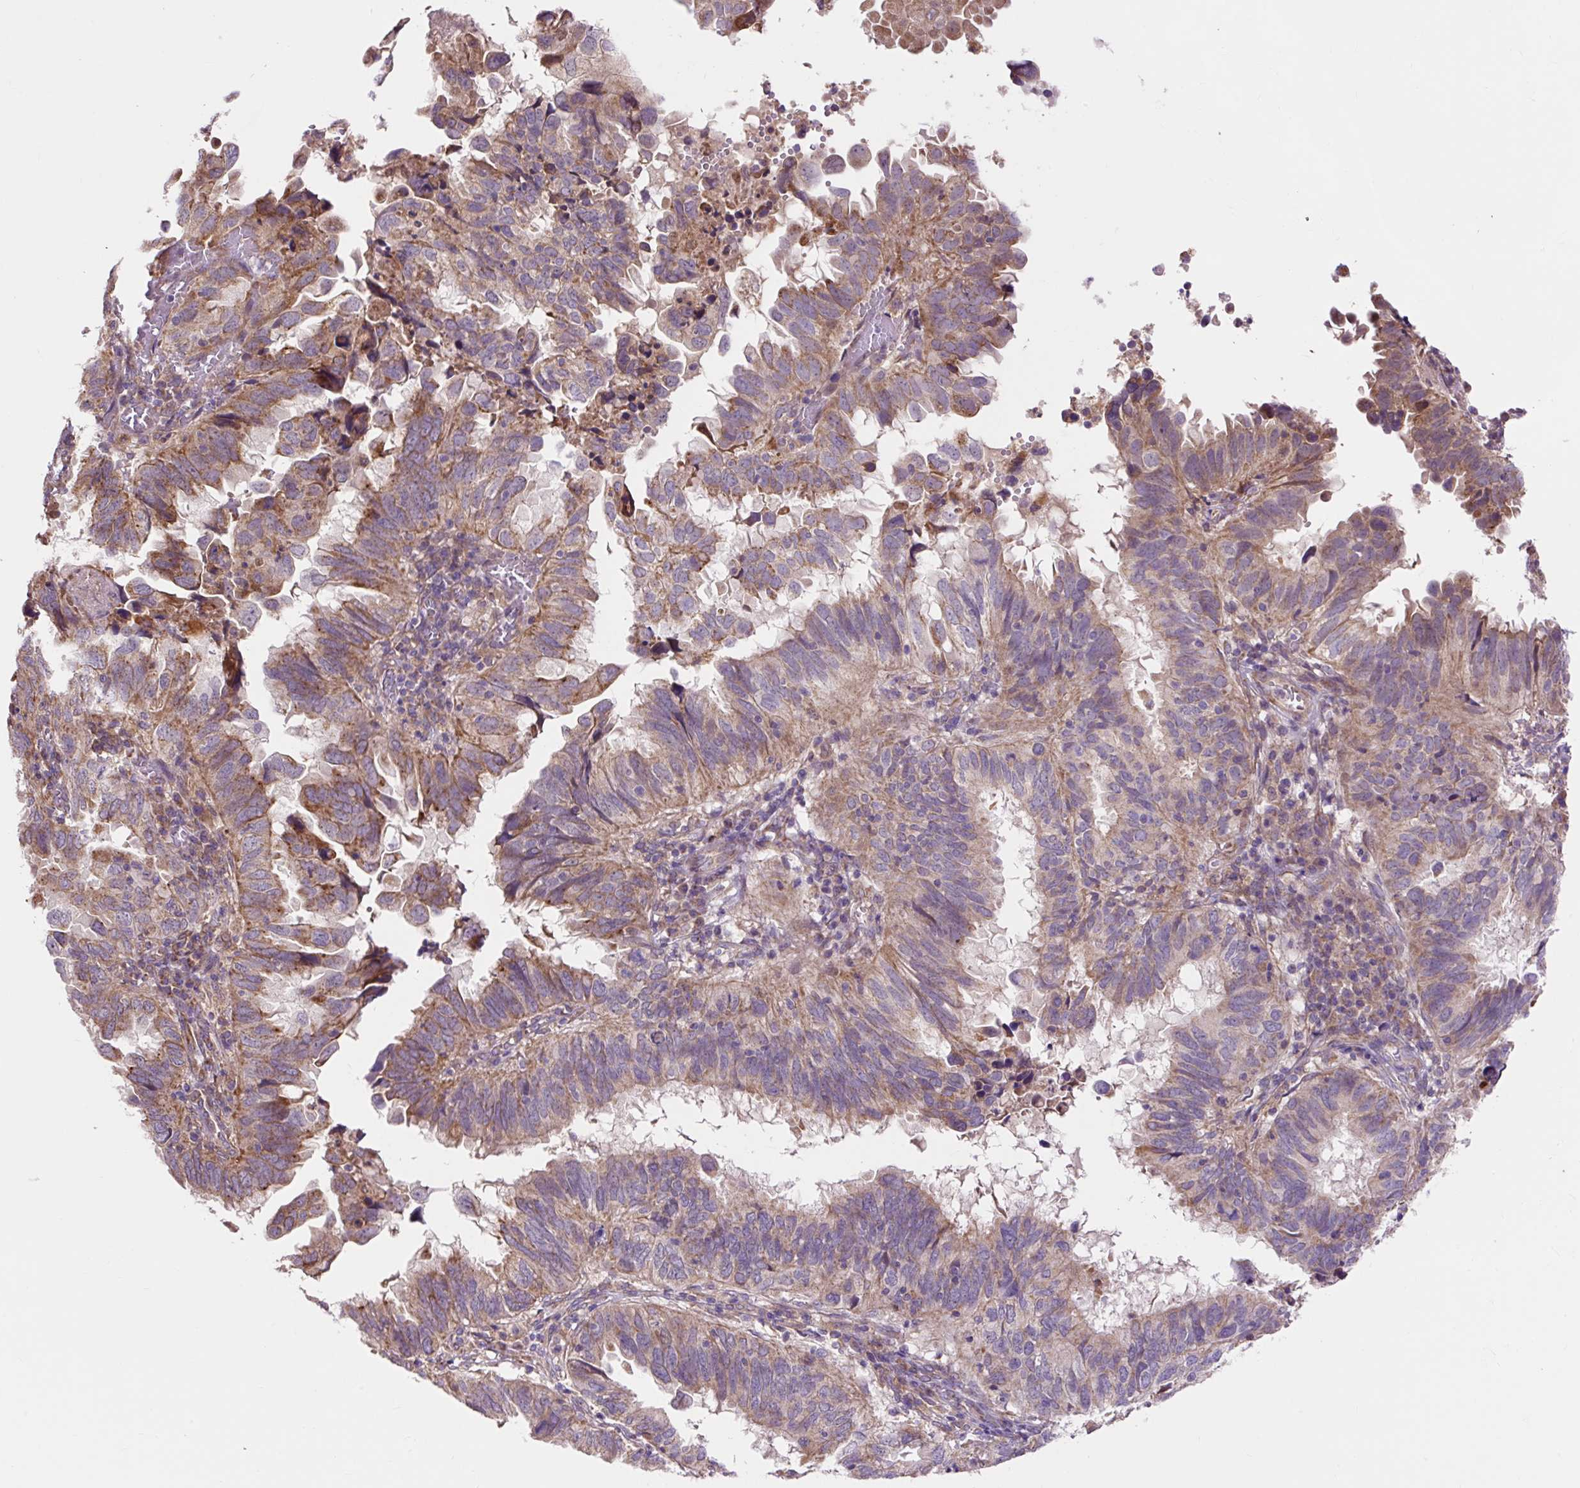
{"staining": {"intensity": "moderate", "quantity": "25%-75%", "location": "cytoplasmic/membranous"}, "tissue": "endometrial cancer", "cell_type": "Tumor cells", "image_type": "cancer", "snomed": [{"axis": "morphology", "description": "Adenocarcinoma, NOS"}, {"axis": "topography", "description": "Uterus"}], "caption": "Brown immunohistochemical staining in endometrial cancer (adenocarcinoma) exhibits moderate cytoplasmic/membranous expression in about 25%-75% of tumor cells.", "gene": "TRIAP1", "patient": {"sex": "female", "age": 77}}